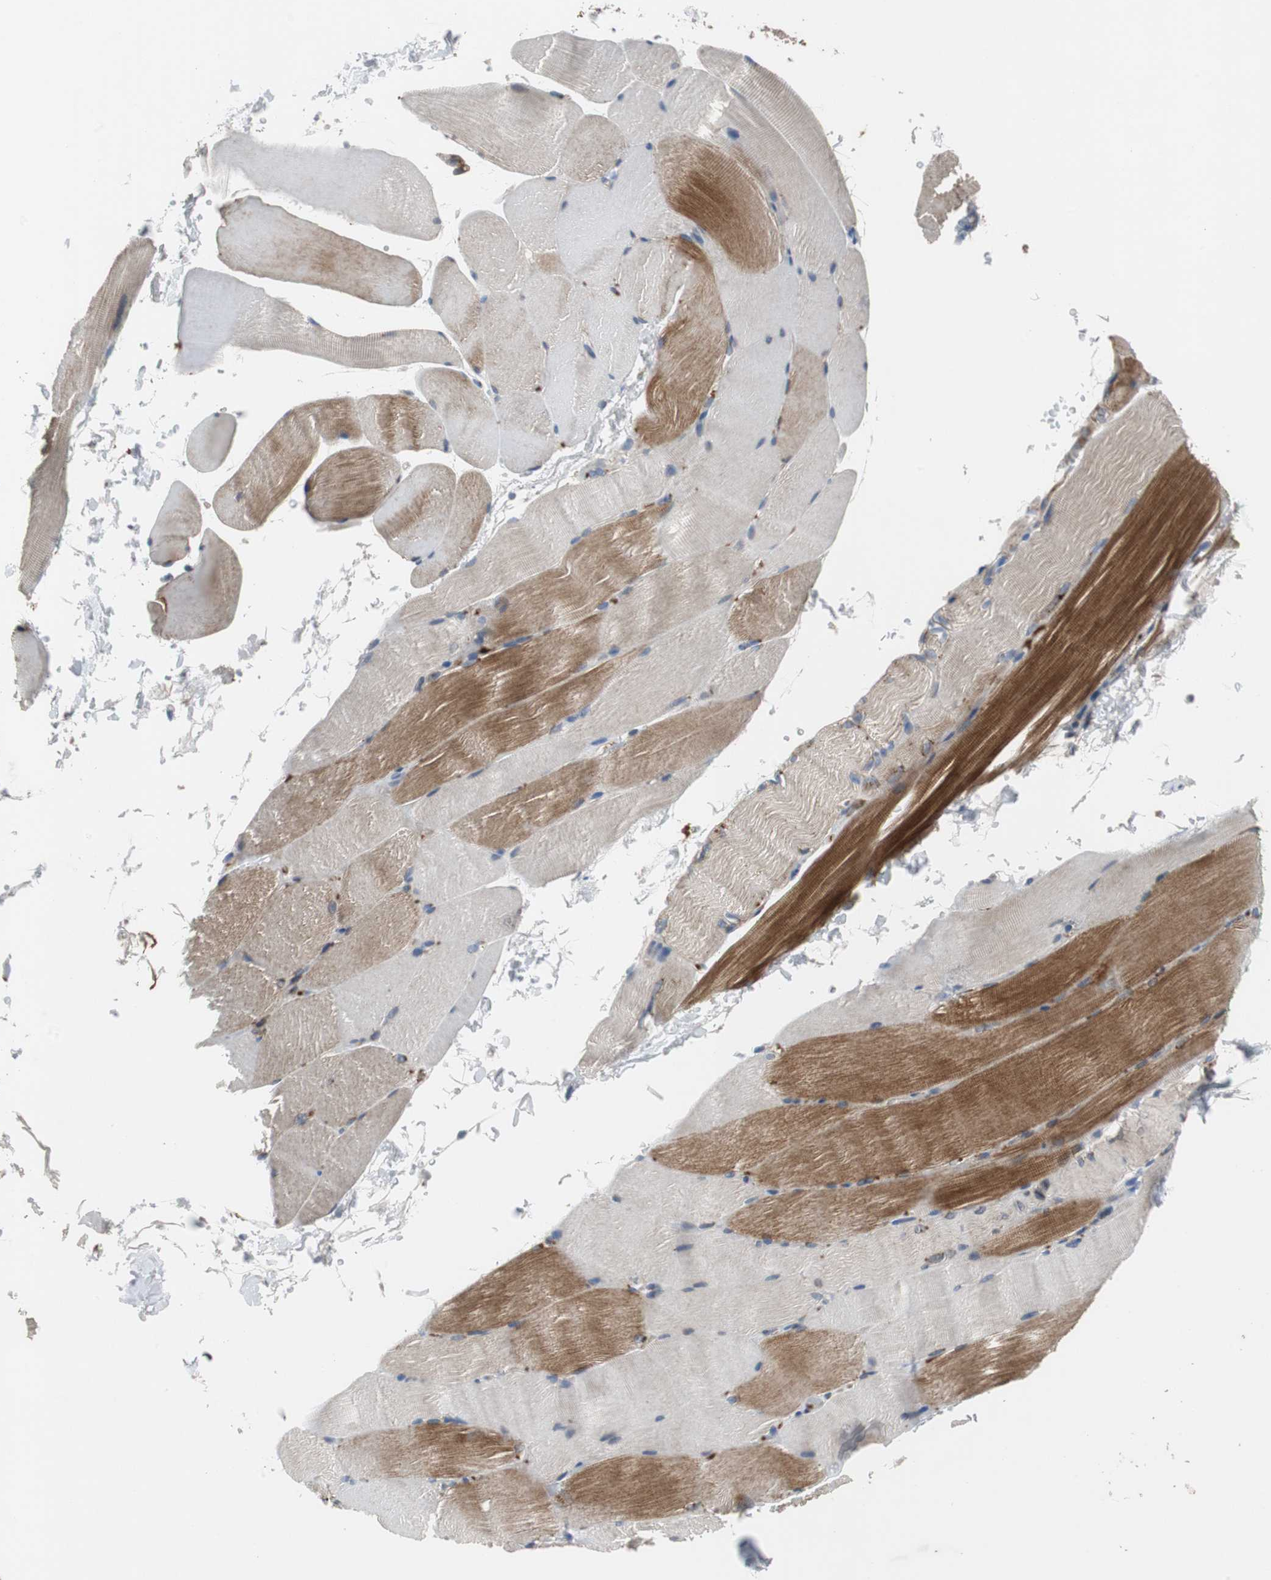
{"staining": {"intensity": "strong", "quantity": "<25%", "location": "cytoplasmic/membranous"}, "tissue": "skeletal muscle", "cell_type": "Myocytes", "image_type": "normal", "snomed": [{"axis": "morphology", "description": "Normal tissue, NOS"}, {"axis": "topography", "description": "Skeletal muscle"}, {"axis": "topography", "description": "Parathyroid gland"}], "caption": "Brown immunohistochemical staining in benign human skeletal muscle shows strong cytoplasmic/membranous expression in approximately <25% of myocytes. (DAB = brown stain, brightfield microscopy at high magnification).", "gene": "SORT1", "patient": {"sex": "female", "age": 37}}